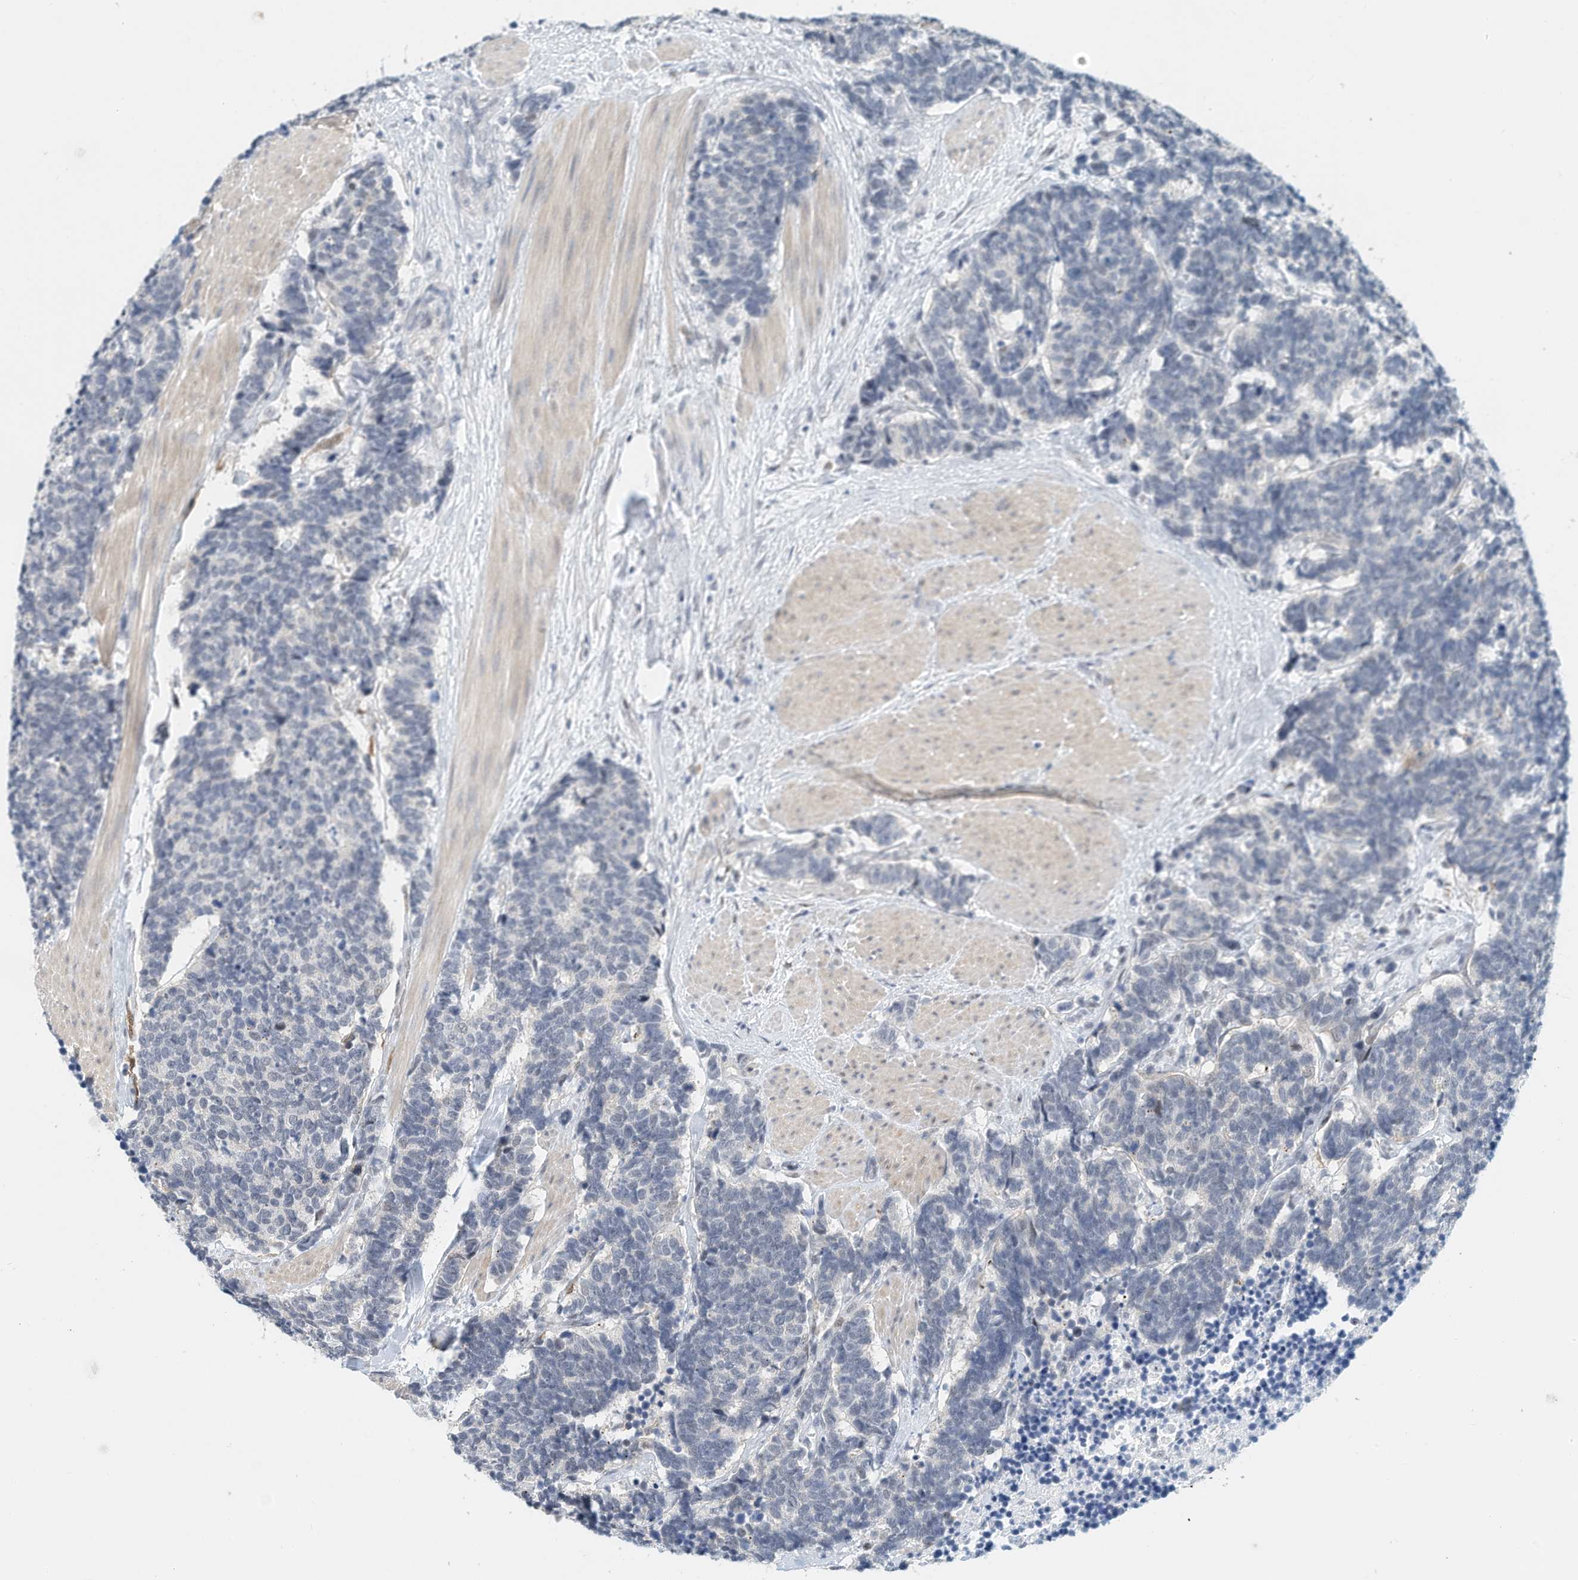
{"staining": {"intensity": "negative", "quantity": "none", "location": "none"}, "tissue": "carcinoid", "cell_type": "Tumor cells", "image_type": "cancer", "snomed": [{"axis": "morphology", "description": "Carcinoma, NOS"}, {"axis": "morphology", "description": "Carcinoid, malignant, NOS"}, {"axis": "topography", "description": "Urinary bladder"}], "caption": "High power microscopy micrograph of an IHC image of carcinoid, revealing no significant positivity in tumor cells.", "gene": "ARHGAP28", "patient": {"sex": "male", "age": 57}}